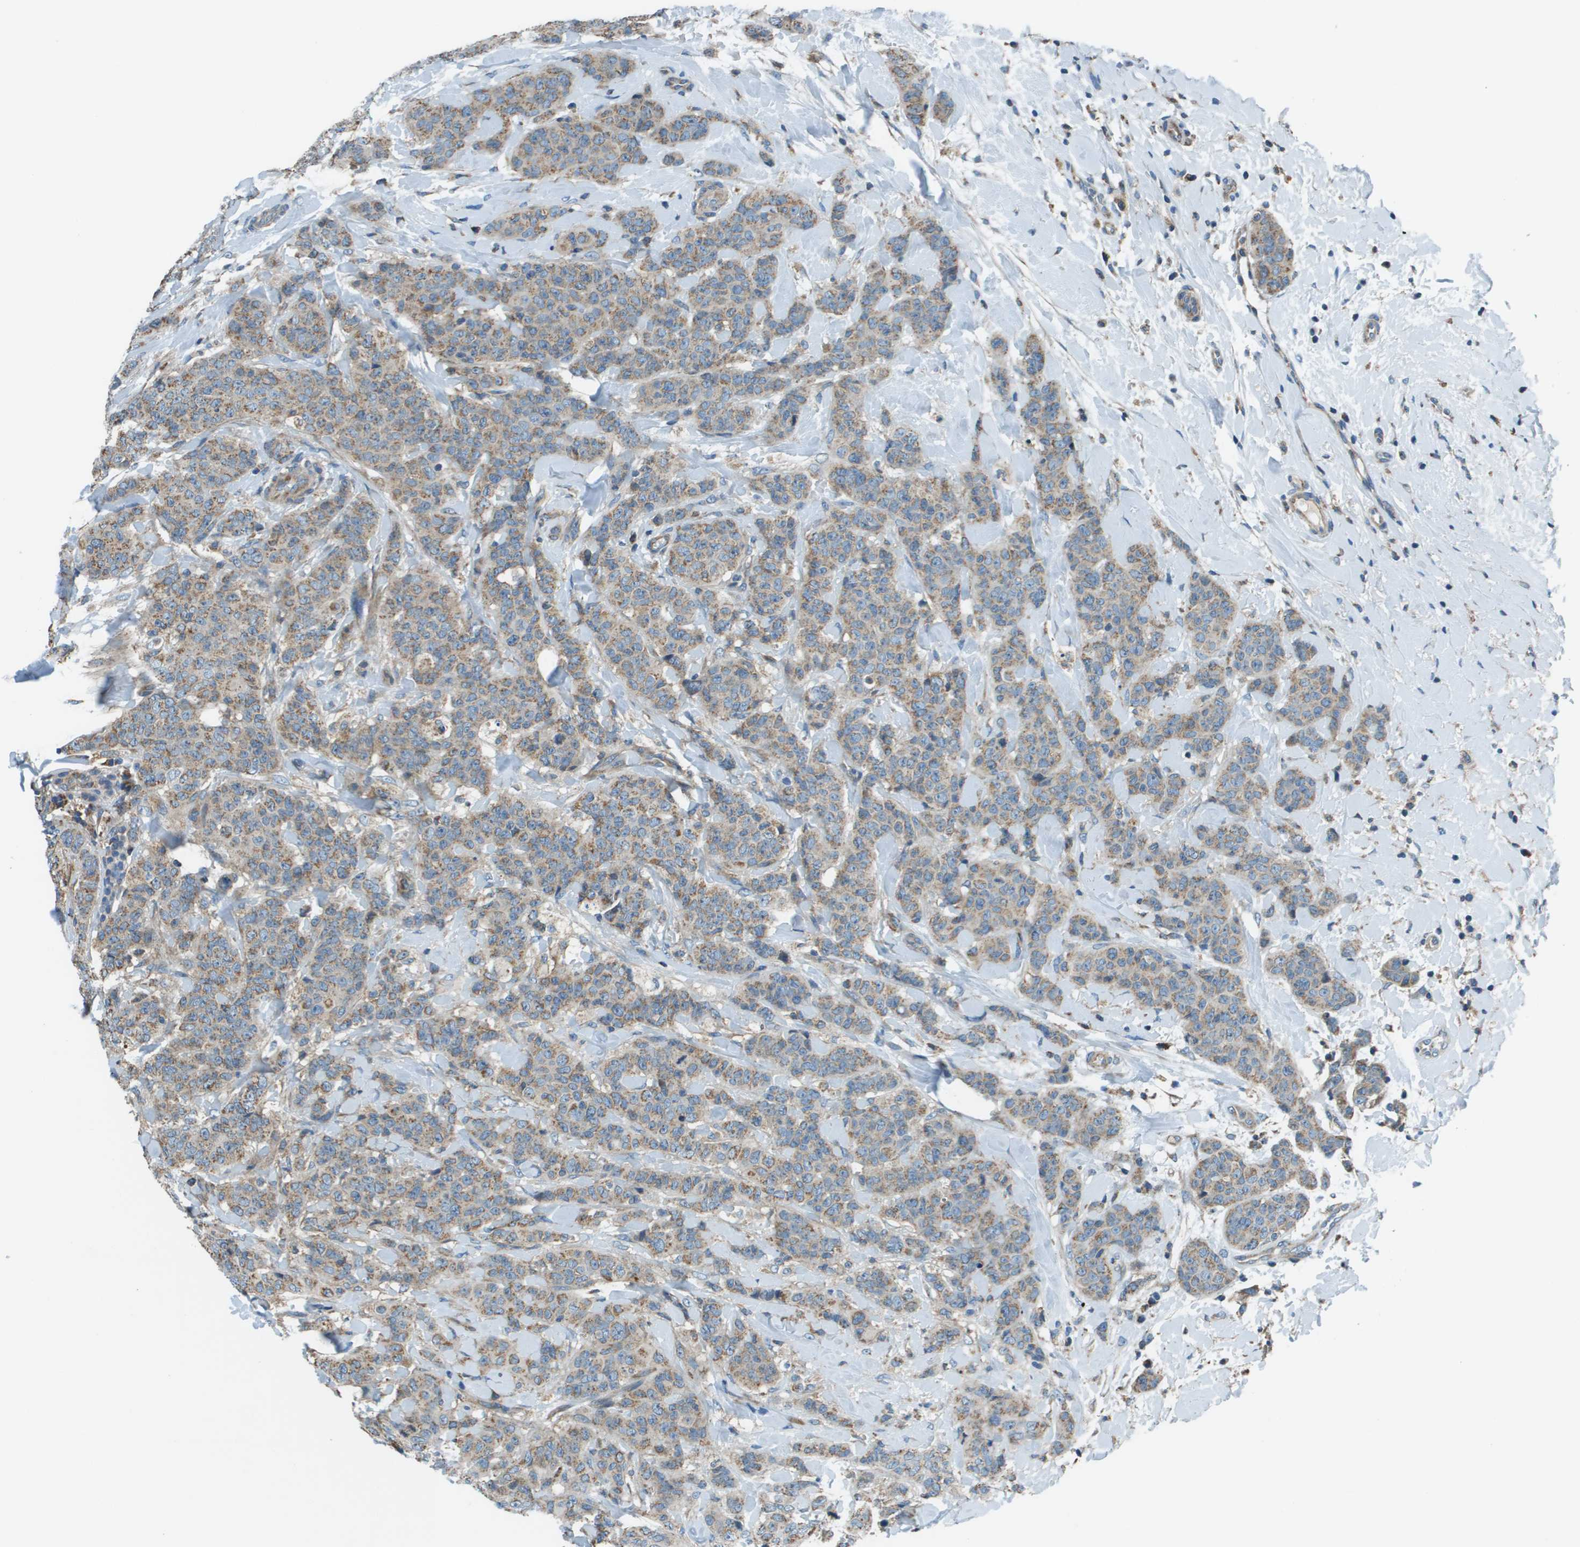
{"staining": {"intensity": "weak", "quantity": ">75%", "location": "cytoplasmic/membranous"}, "tissue": "breast cancer", "cell_type": "Tumor cells", "image_type": "cancer", "snomed": [{"axis": "morphology", "description": "Normal tissue, NOS"}, {"axis": "morphology", "description": "Duct carcinoma"}, {"axis": "topography", "description": "Breast"}], "caption": "The micrograph demonstrates immunohistochemical staining of breast cancer (infiltrating ductal carcinoma). There is weak cytoplasmic/membranous expression is appreciated in approximately >75% of tumor cells.", "gene": "TMEM51", "patient": {"sex": "female", "age": 40}}